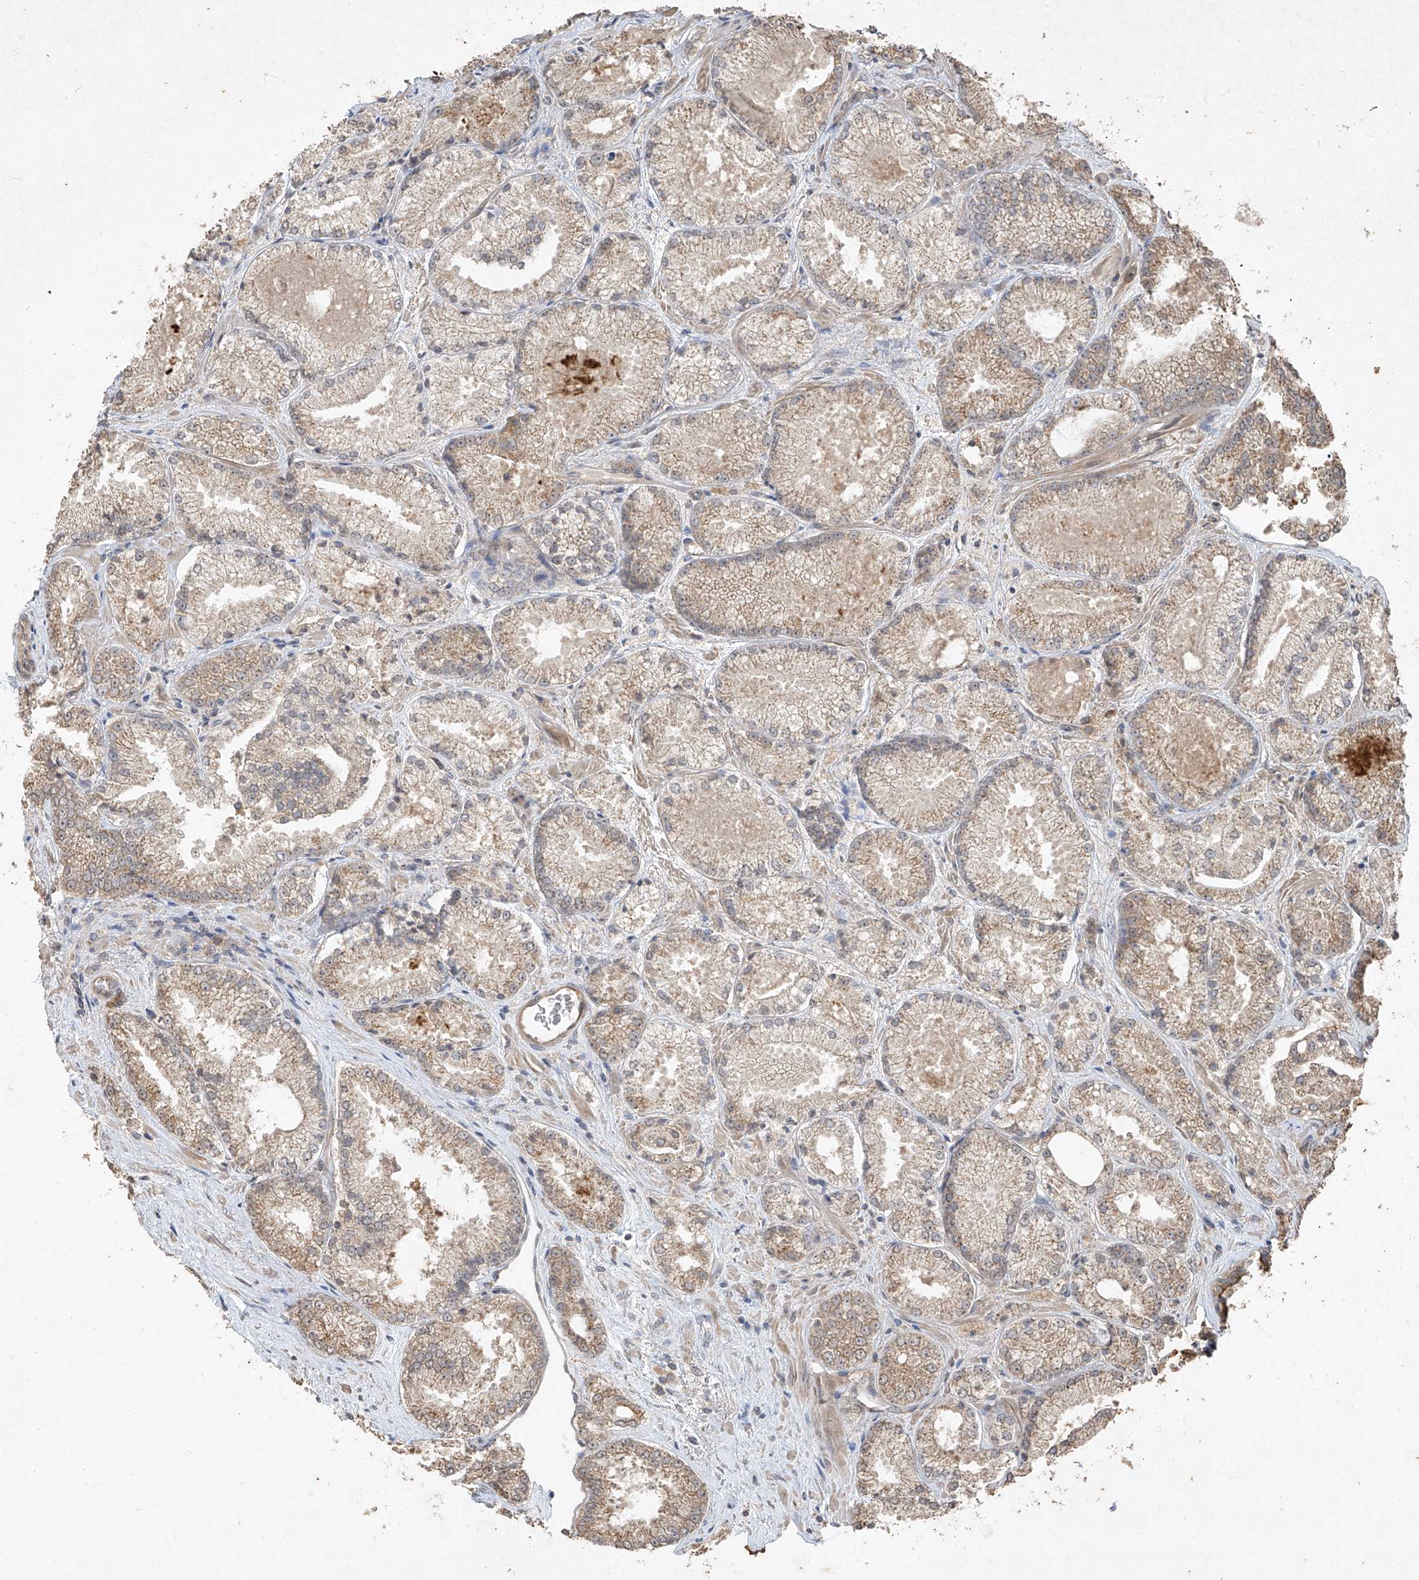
{"staining": {"intensity": "weak", "quantity": ">75%", "location": "cytoplasmic/membranous"}, "tissue": "prostate cancer", "cell_type": "Tumor cells", "image_type": "cancer", "snomed": [{"axis": "morphology", "description": "Adenocarcinoma, High grade"}, {"axis": "topography", "description": "Prostate"}], "caption": "Adenocarcinoma (high-grade) (prostate) was stained to show a protein in brown. There is low levels of weak cytoplasmic/membranous positivity in about >75% of tumor cells. Immunohistochemistry stains the protein of interest in brown and the nuclei are stained blue.", "gene": "ABCD3", "patient": {"sex": "male", "age": 73}}